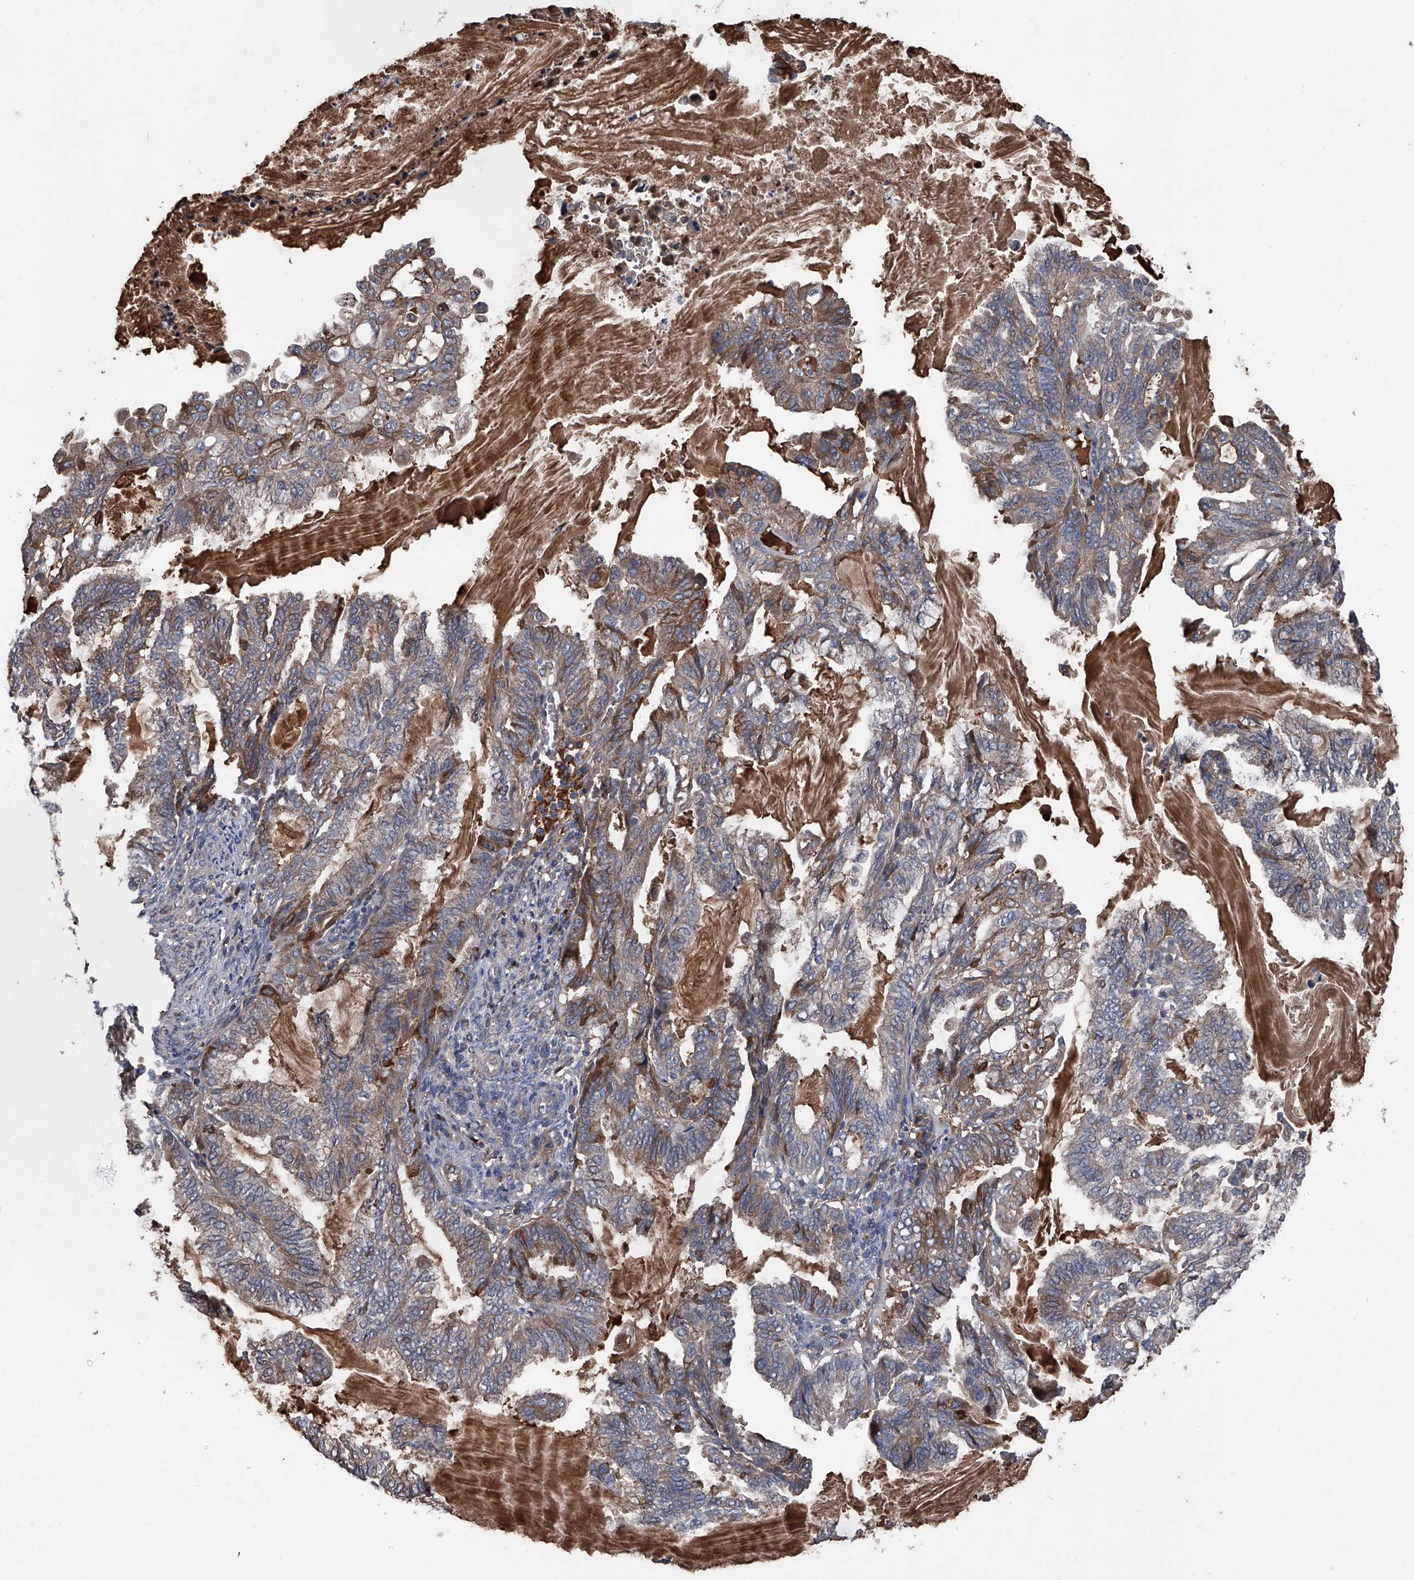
{"staining": {"intensity": "moderate", "quantity": "25%-75%", "location": "cytoplasmic/membranous"}, "tissue": "endometrial cancer", "cell_type": "Tumor cells", "image_type": "cancer", "snomed": [{"axis": "morphology", "description": "Adenocarcinoma, NOS"}, {"axis": "topography", "description": "Endometrium"}], "caption": "Endometrial cancer stained with a protein marker shows moderate staining in tumor cells.", "gene": "KIF13A", "patient": {"sex": "female", "age": 86}}